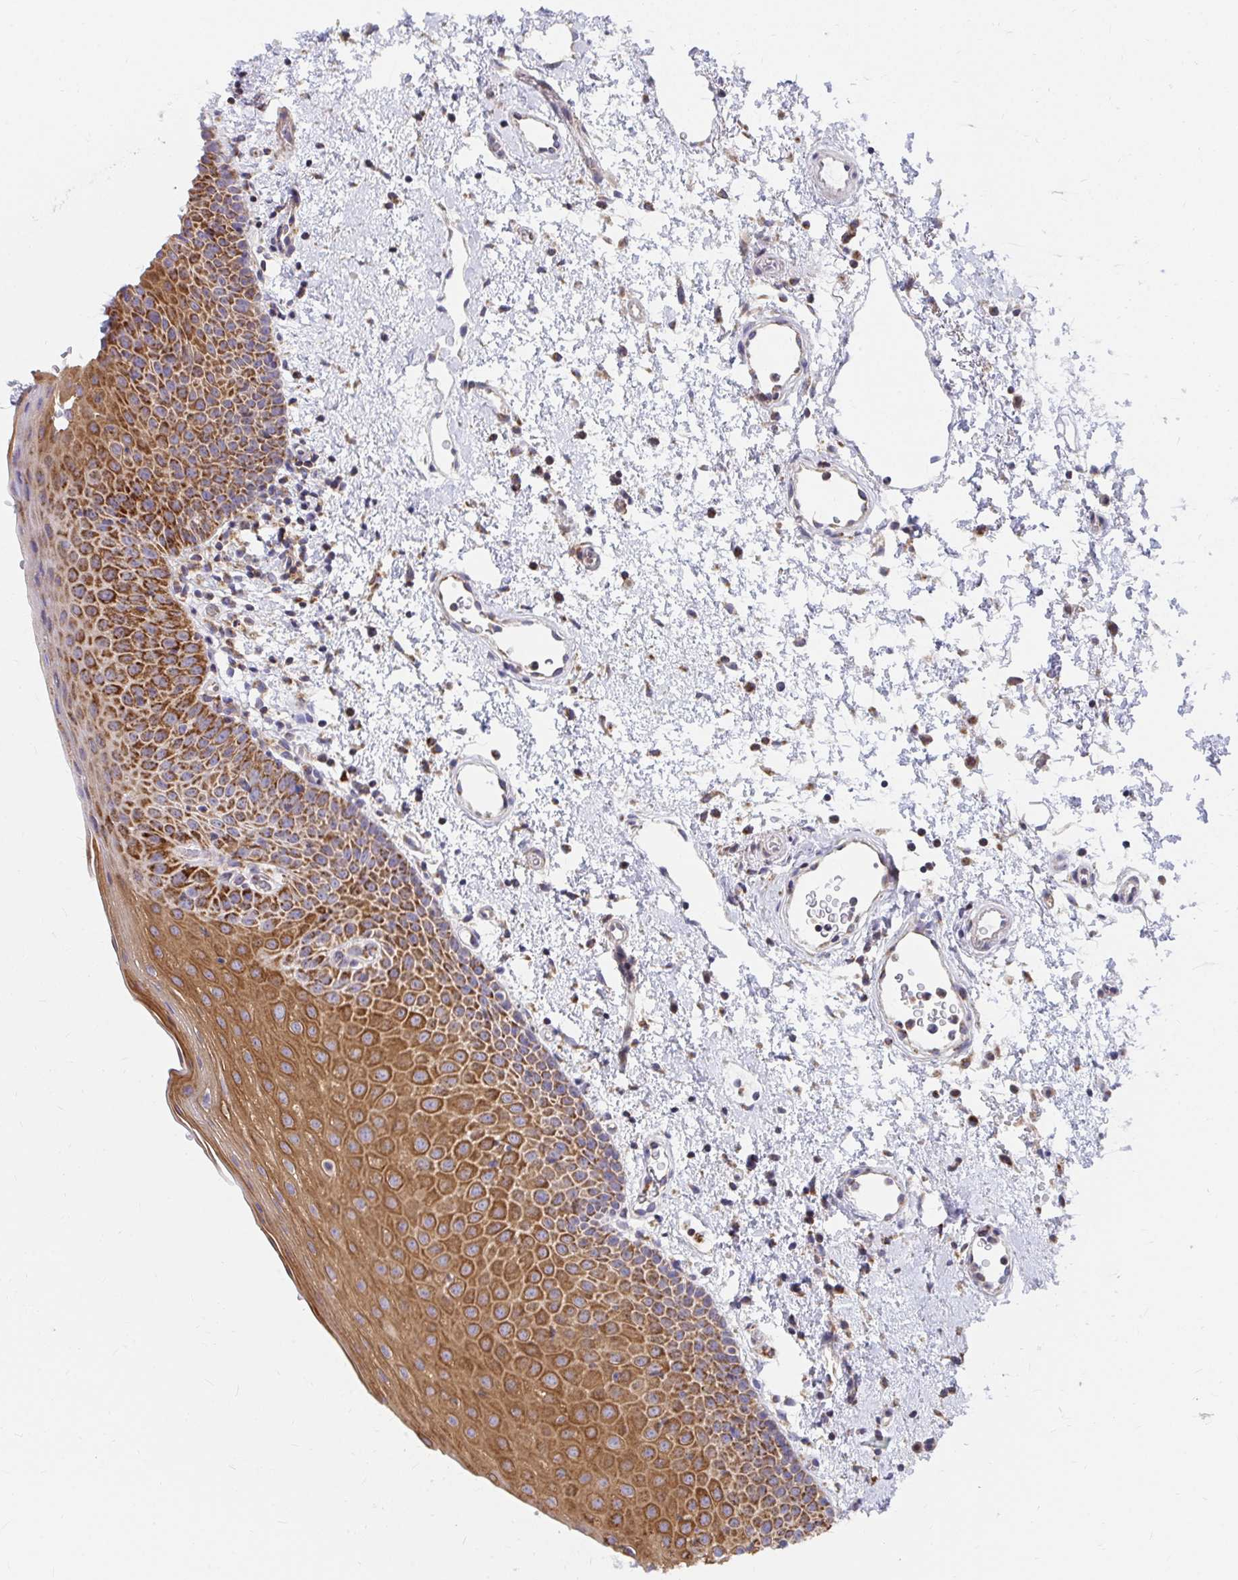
{"staining": {"intensity": "moderate", "quantity": "25%-75%", "location": "cytoplasmic/membranous"}, "tissue": "oral mucosa", "cell_type": "Squamous epithelial cells", "image_type": "normal", "snomed": [{"axis": "morphology", "description": "Normal tissue, NOS"}, {"axis": "topography", "description": "Oral tissue"}, {"axis": "topography", "description": "Head-Neck"}], "caption": "High-power microscopy captured an IHC photomicrograph of unremarkable oral mucosa, revealing moderate cytoplasmic/membranous staining in about 25%-75% of squamous epithelial cells. The staining was performed using DAB to visualize the protein expression in brown, while the nuclei were stained in blue with hematoxylin (Magnification: 20x).", "gene": "EXOC5", "patient": {"sex": "female", "age": 55}}